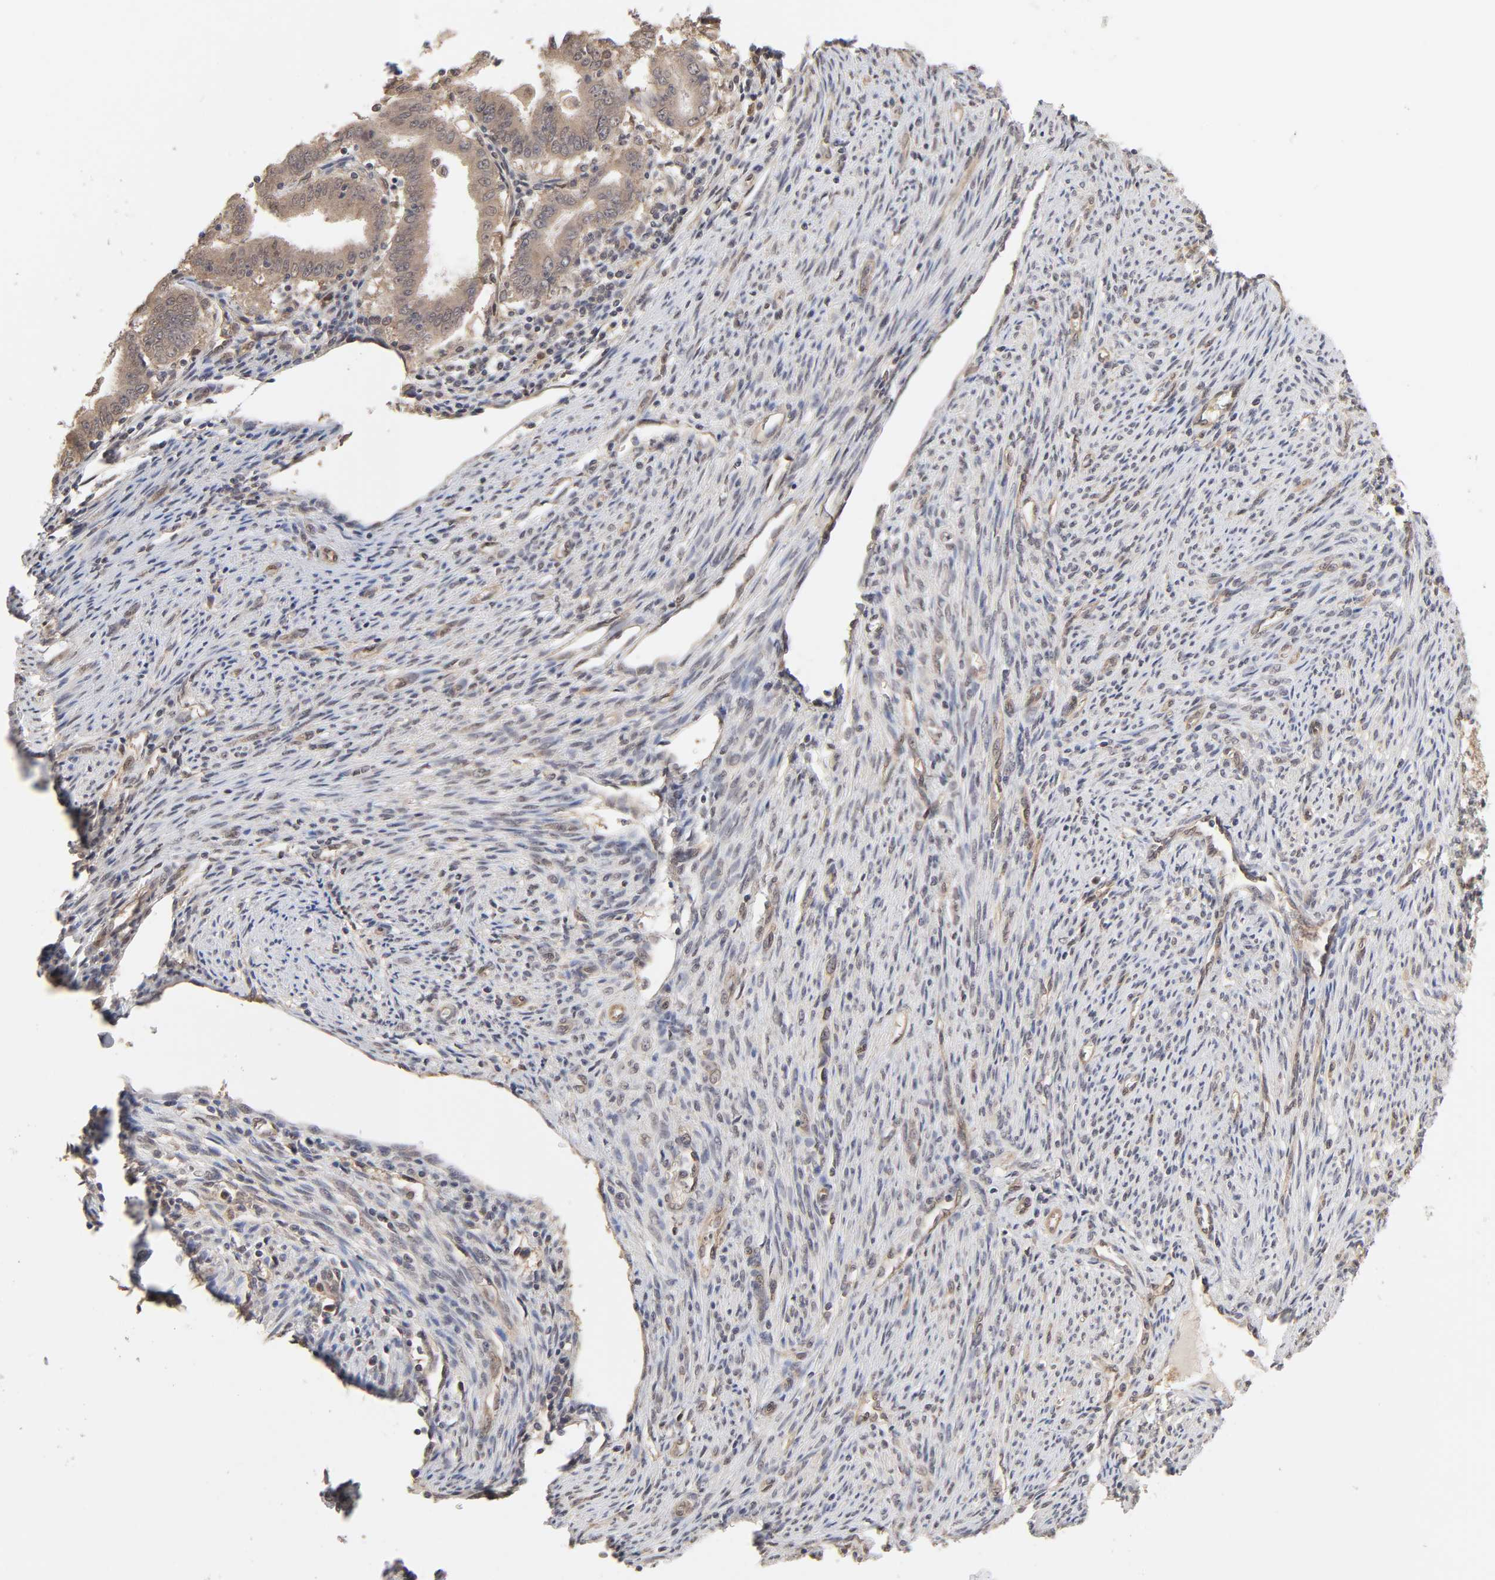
{"staining": {"intensity": "moderate", "quantity": ">75%", "location": "cytoplasmic/membranous"}, "tissue": "endometrial cancer", "cell_type": "Tumor cells", "image_type": "cancer", "snomed": [{"axis": "morphology", "description": "Adenocarcinoma, NOS"}, {"axis": "topography", "description": "Uterus"}], "caption": "The photomicrograph demonstrates a brown stain indicating the presence of a protein in the cytoplasmic/membranous of tumor cells in endometrial cancer (adenocarcinoma).", "gene": "MAPK1", "patient": {"sex": "female", "age": 83}}